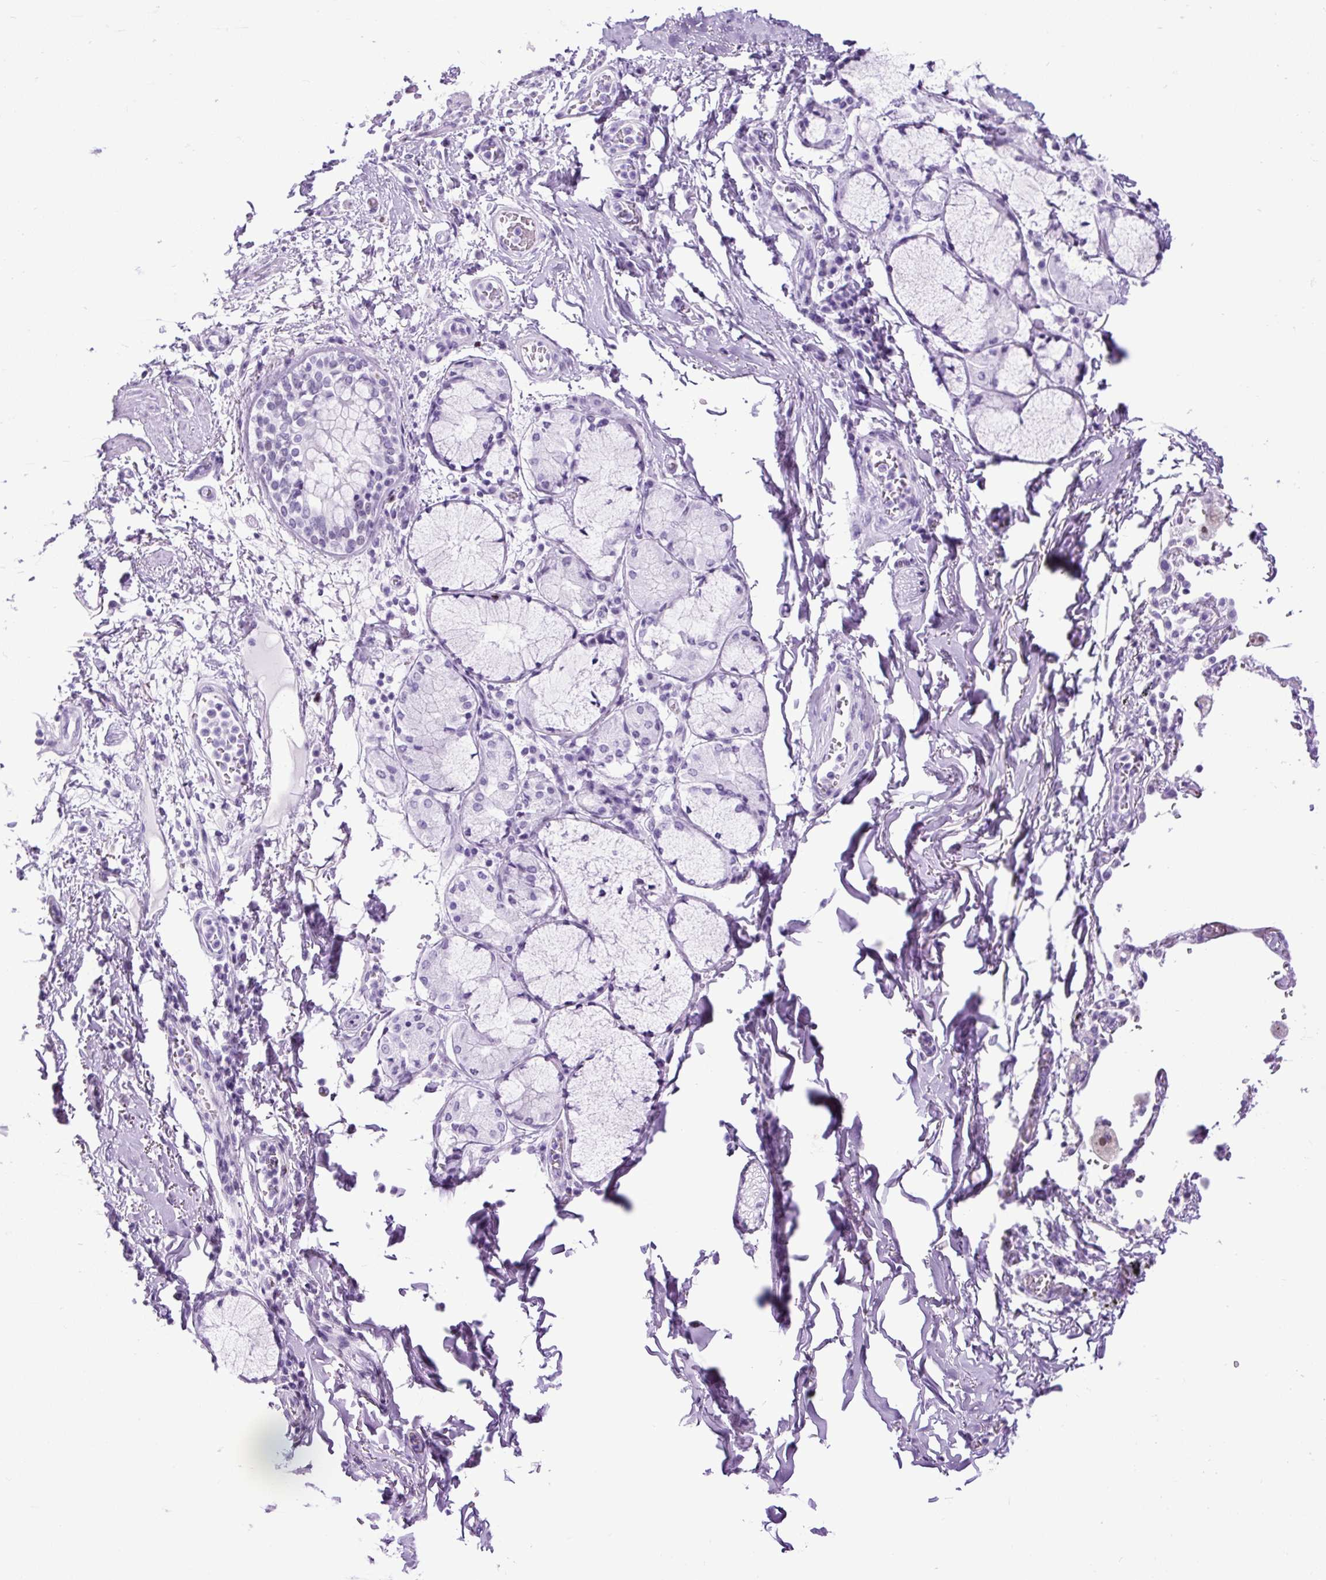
{"staining": {"intensity": "negative", "quantity": "none", "location": "none"}, "tissue": "soft tissue", "cell_type": "Fibroblasts", "image_type": "normal", "snomed": [{"axis": "morphology", "description": "Normal tissue, NOS"}, {"axis": "morphology", "description": "Degeneration, NOS"}, {"axis": "topography", "description": "Cartilage tissue"}, {"axis": "topography", "description": "Lung"}], "caption": "Soft tissue stained for a protein using immunohistochemistry displays no positivity fibroblasts.", "gene": "RACGAP1", "patient": {"sex": "female", "age": 61}}